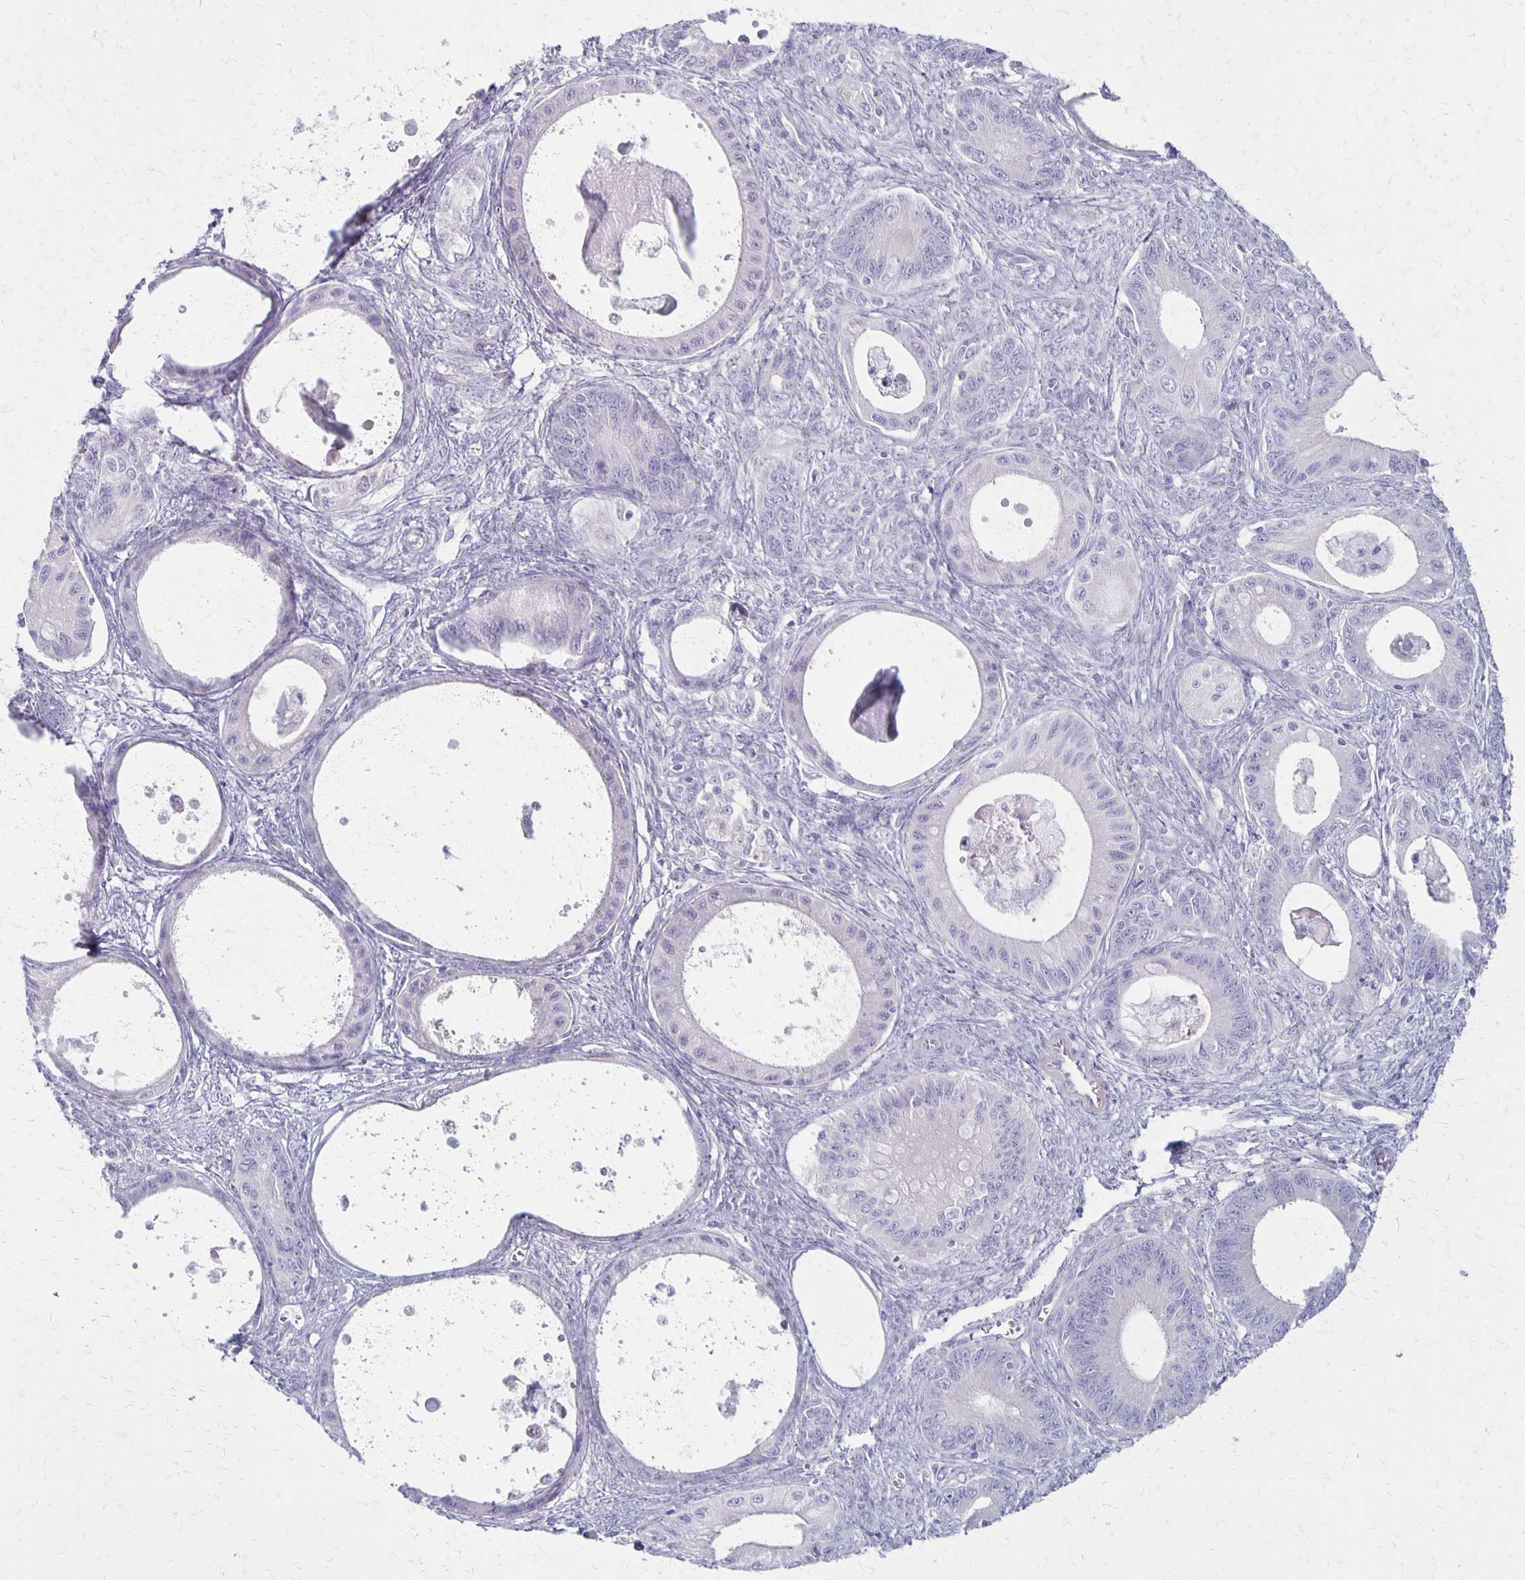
{"staining": {"intensity": "negative", "quantity": "none", "location": "none"}, "tissue": "ovarian cancer", "cell_type": "Tumor cells", "image_type": "cancer", "snomed": [{"axis": "morphology", "description": "Cystadenocarcinoma, mucinous, NOS"}, {"axis": "topography", "description": "Ovary"}], "caption": "DAB (3,3'-diaminobenzidine) immunohistochemical staining of ovarian mucinous cystadenocarcinoma demonstrates no significant expression in tumor cells.", "gene": "HOMER1", "patient": {"sex": "female", "age": 64}}